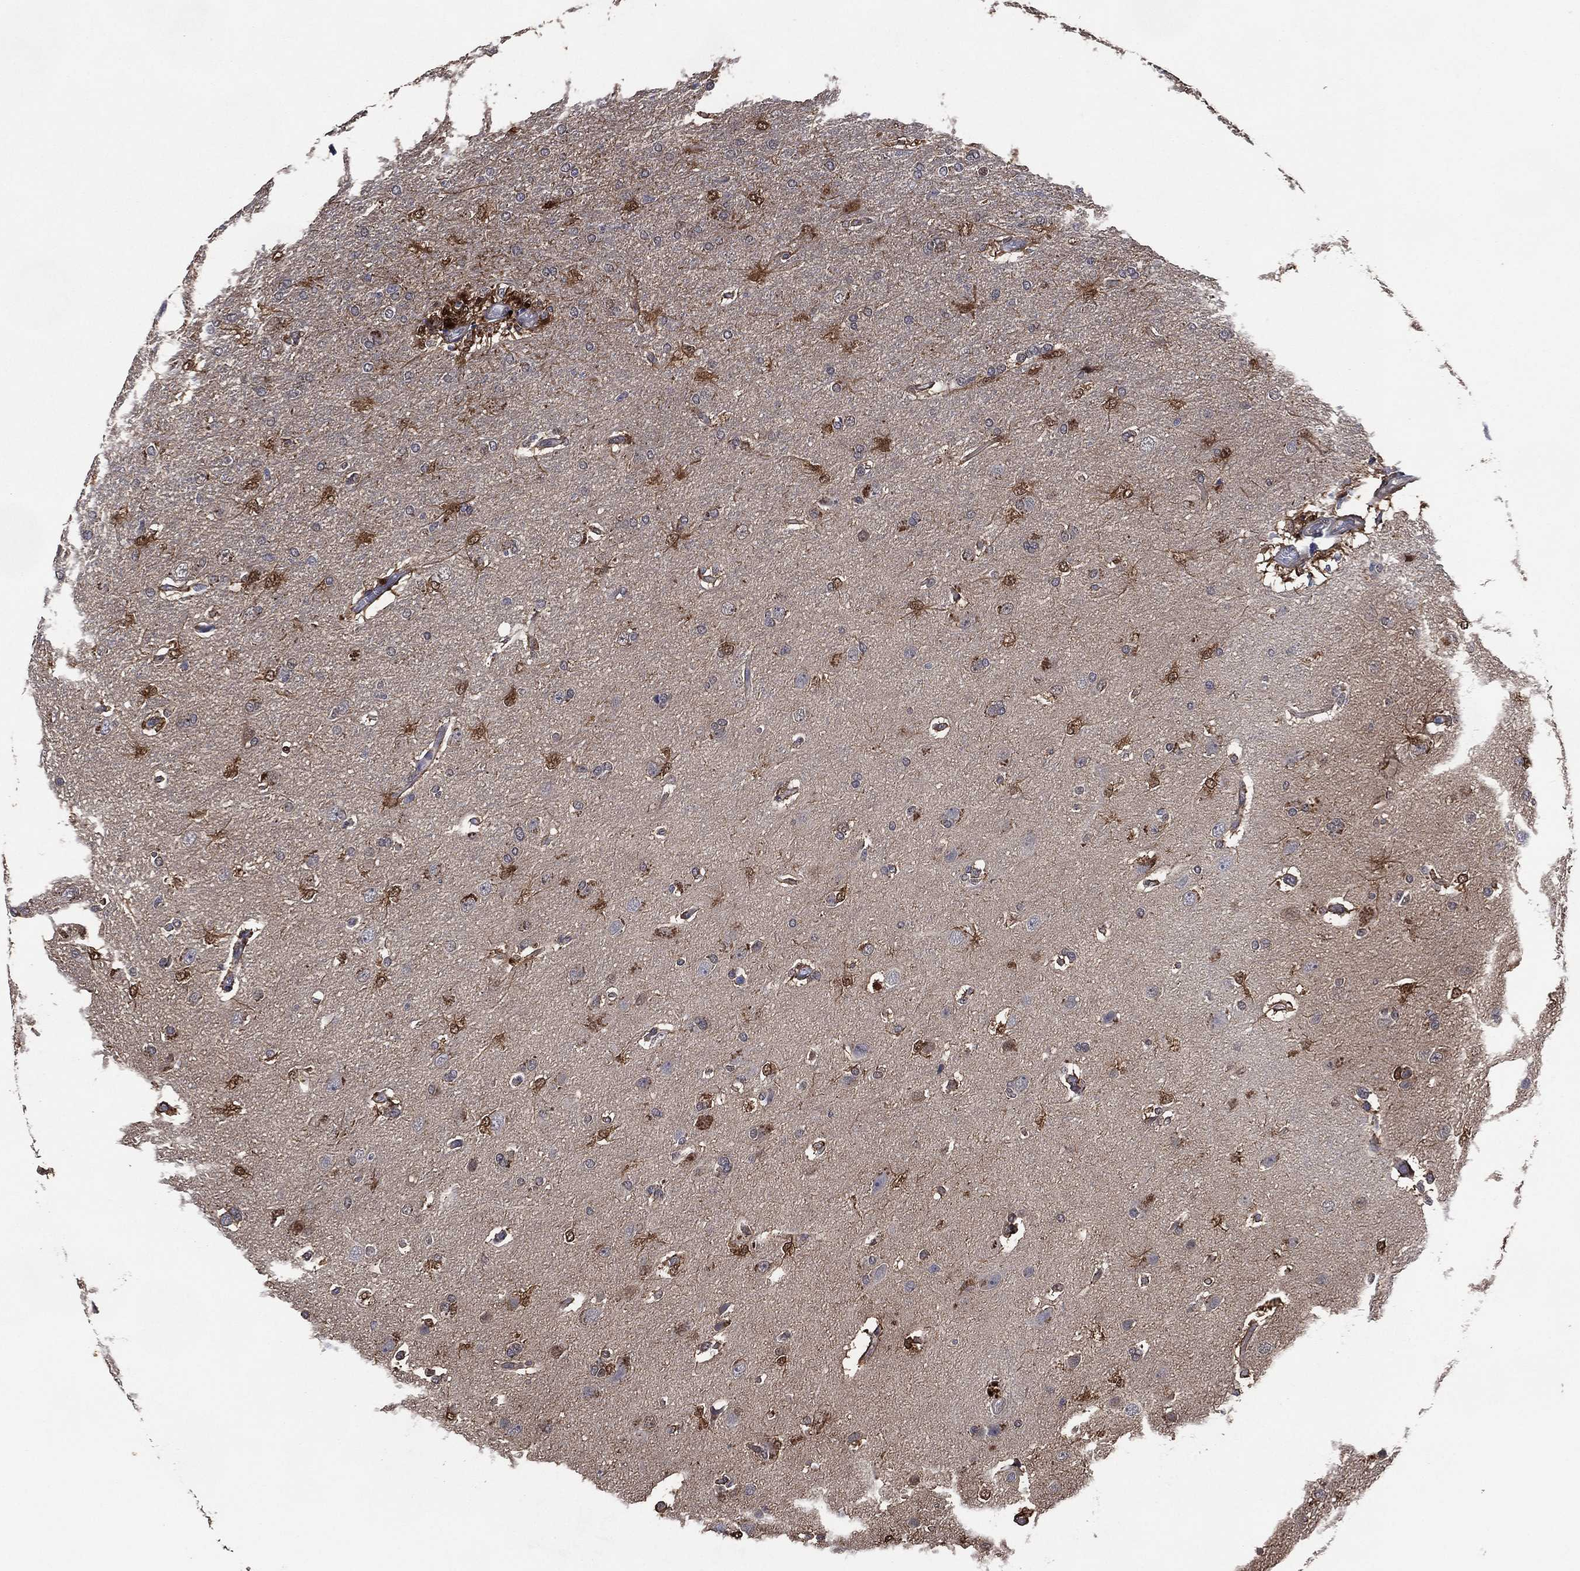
{"staining": {"intensity": "moderate", "quantity": "25%-75%", "location": "cytoplasmic/membranous"}, "tissue": "glioma", "cell_type": "Tumor cells", "image_type": "cancer", "snomed": [{"axis": "morphology", "description": "Glioma, malignant, High grade"}, {"axis": "topography", "description": "Brain"}], "caption": "Human glioma stained with a brown dye displays moderate cytoplasmic/membranous positive positivity in about 25%-75% of tumor cells.", "gene": "AK1", "patient": {"sex": "male", "age": 68}}